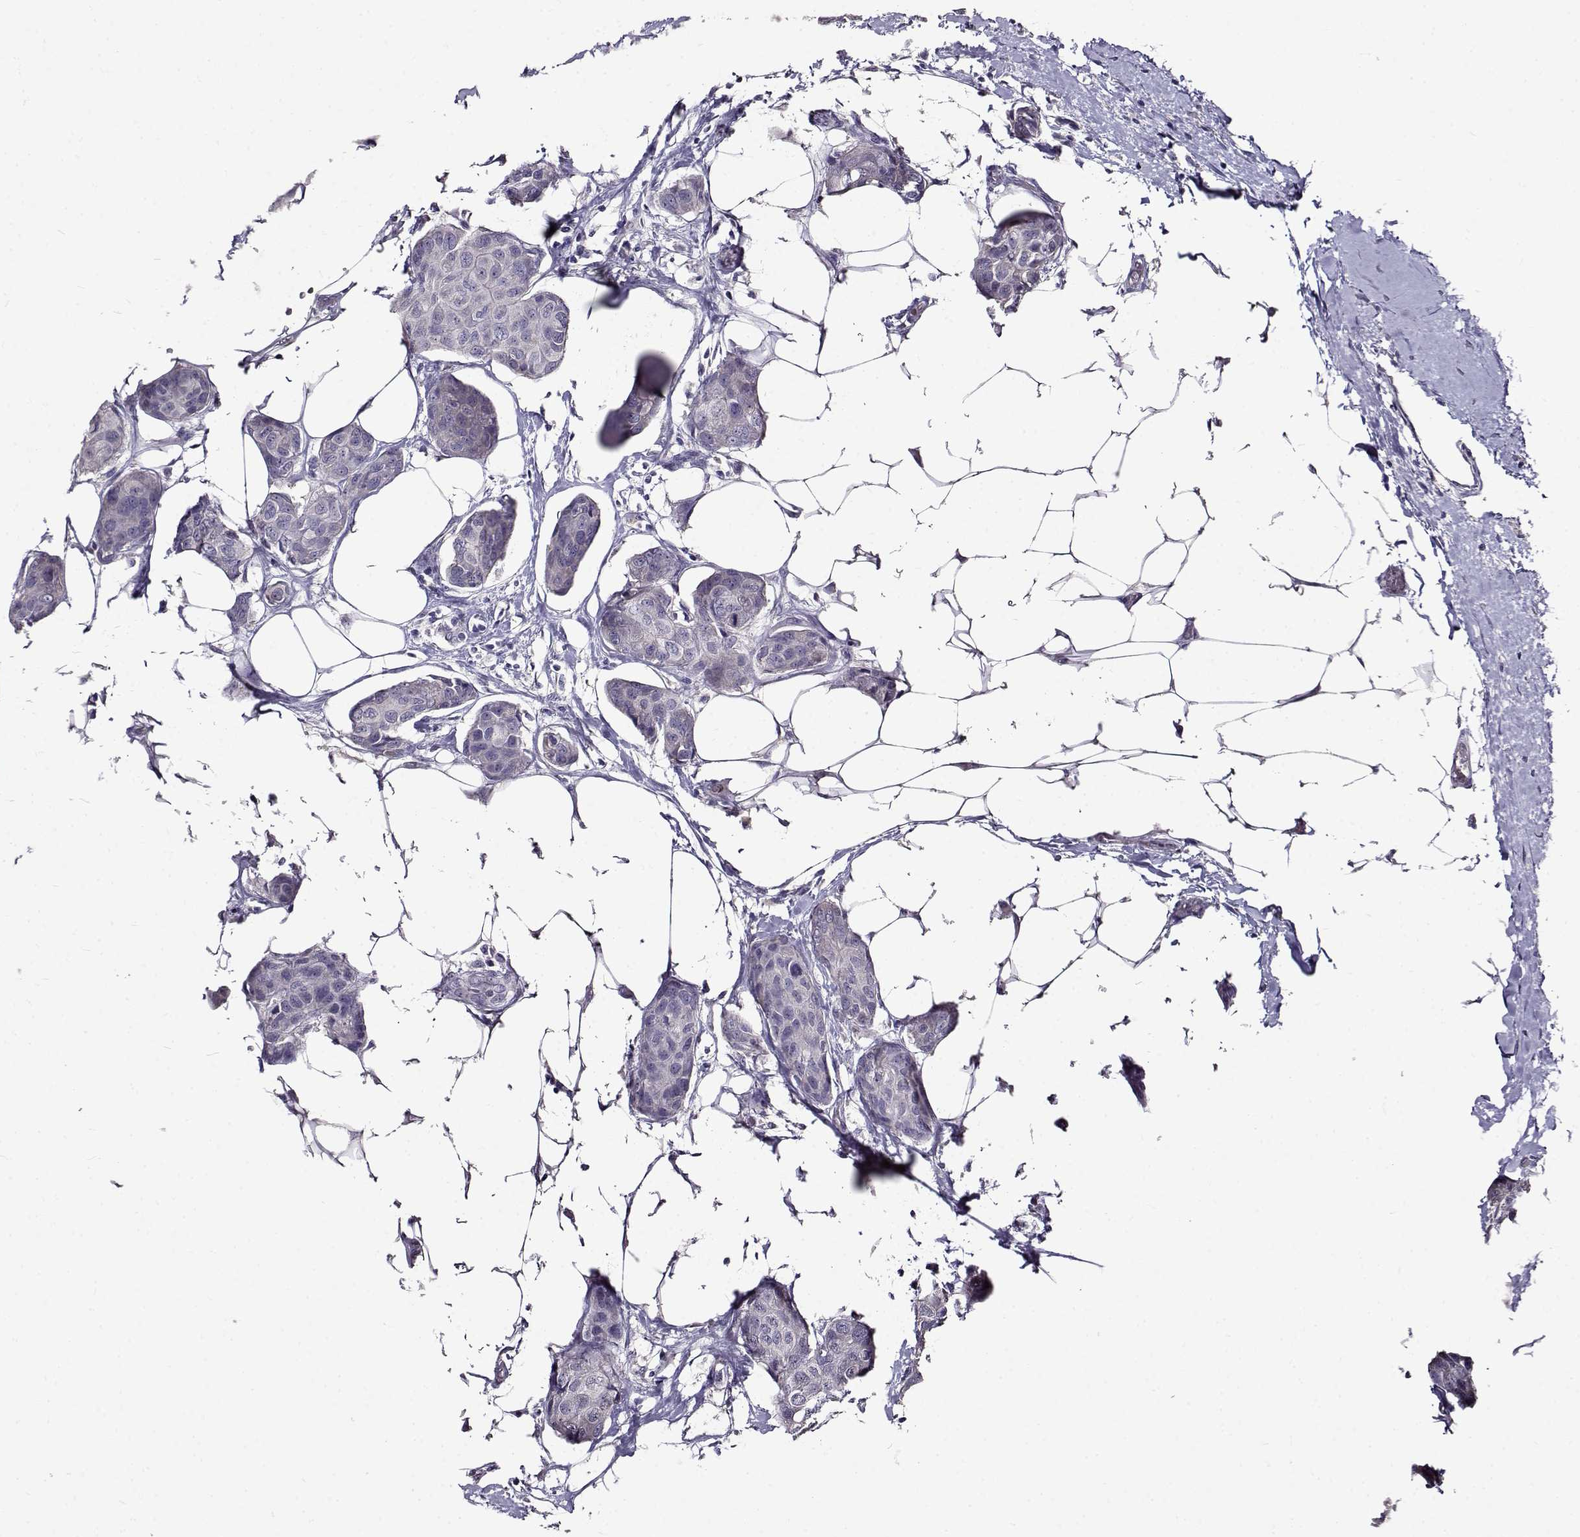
{"staining": {"intensity": "negative", "quantity": "none", "location": "none"}, "tissue": "breast cancer", "cell_type": "Tumor cells", "image_type": "cancer", "snomed": [{"axis": "morphology", "description": "Duct carcinoma"}, {"axis": "topography", "description": "Breast"}], "caption": "Tumor cells show no significant protein positivity in breast infiltrating ductal carcinoma.", "gene": "PAEP", "patient": {"sex": "female", "age": 80}}